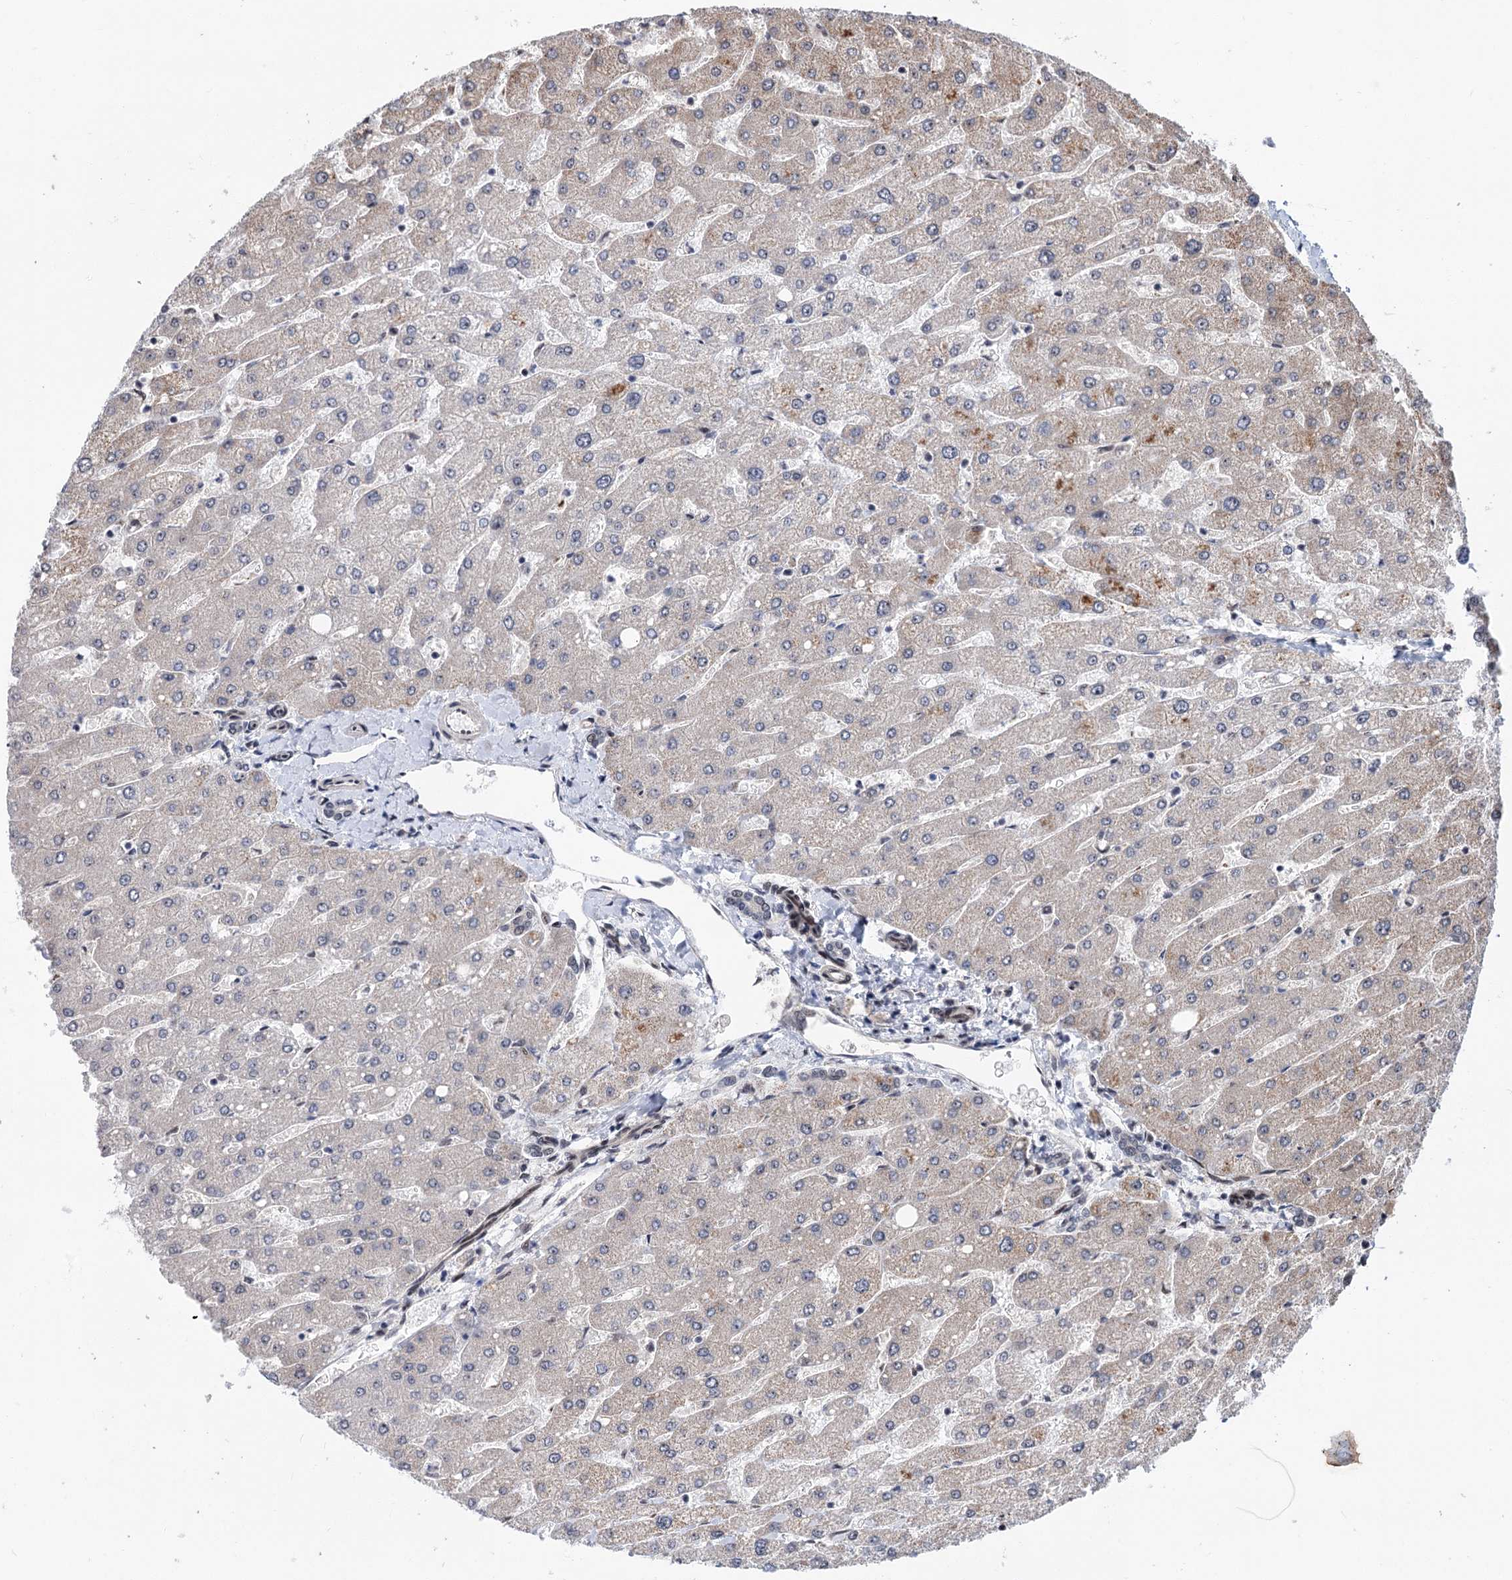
{"staining": {"intensity": "weak", "quantity": "<25%", "location": "cytoplasmic/membranous,nuclear"}, "tissue": "liver", "cell_type": "Cholangiocytes", "image_type": "normal", "snomed": [{"axis": "morphology", "description": "Normal tissue, NOS"}, {"axis": "topography", "description": "Liver"}], "caption": "High magnification brightfield microscopy of unremarkable liver stained with DAB (3,3'-diaminobenzidine) (brown) and counterstained with hematoxylin (blue): cholangiocytes show no significant positivity. Brightfield microscopy of IHC stained with DAB (brown) and hematoxylin (blue), captured at high magnification.", "gene": "MAML1", "patient": {"sex": "male", "age": 55}}